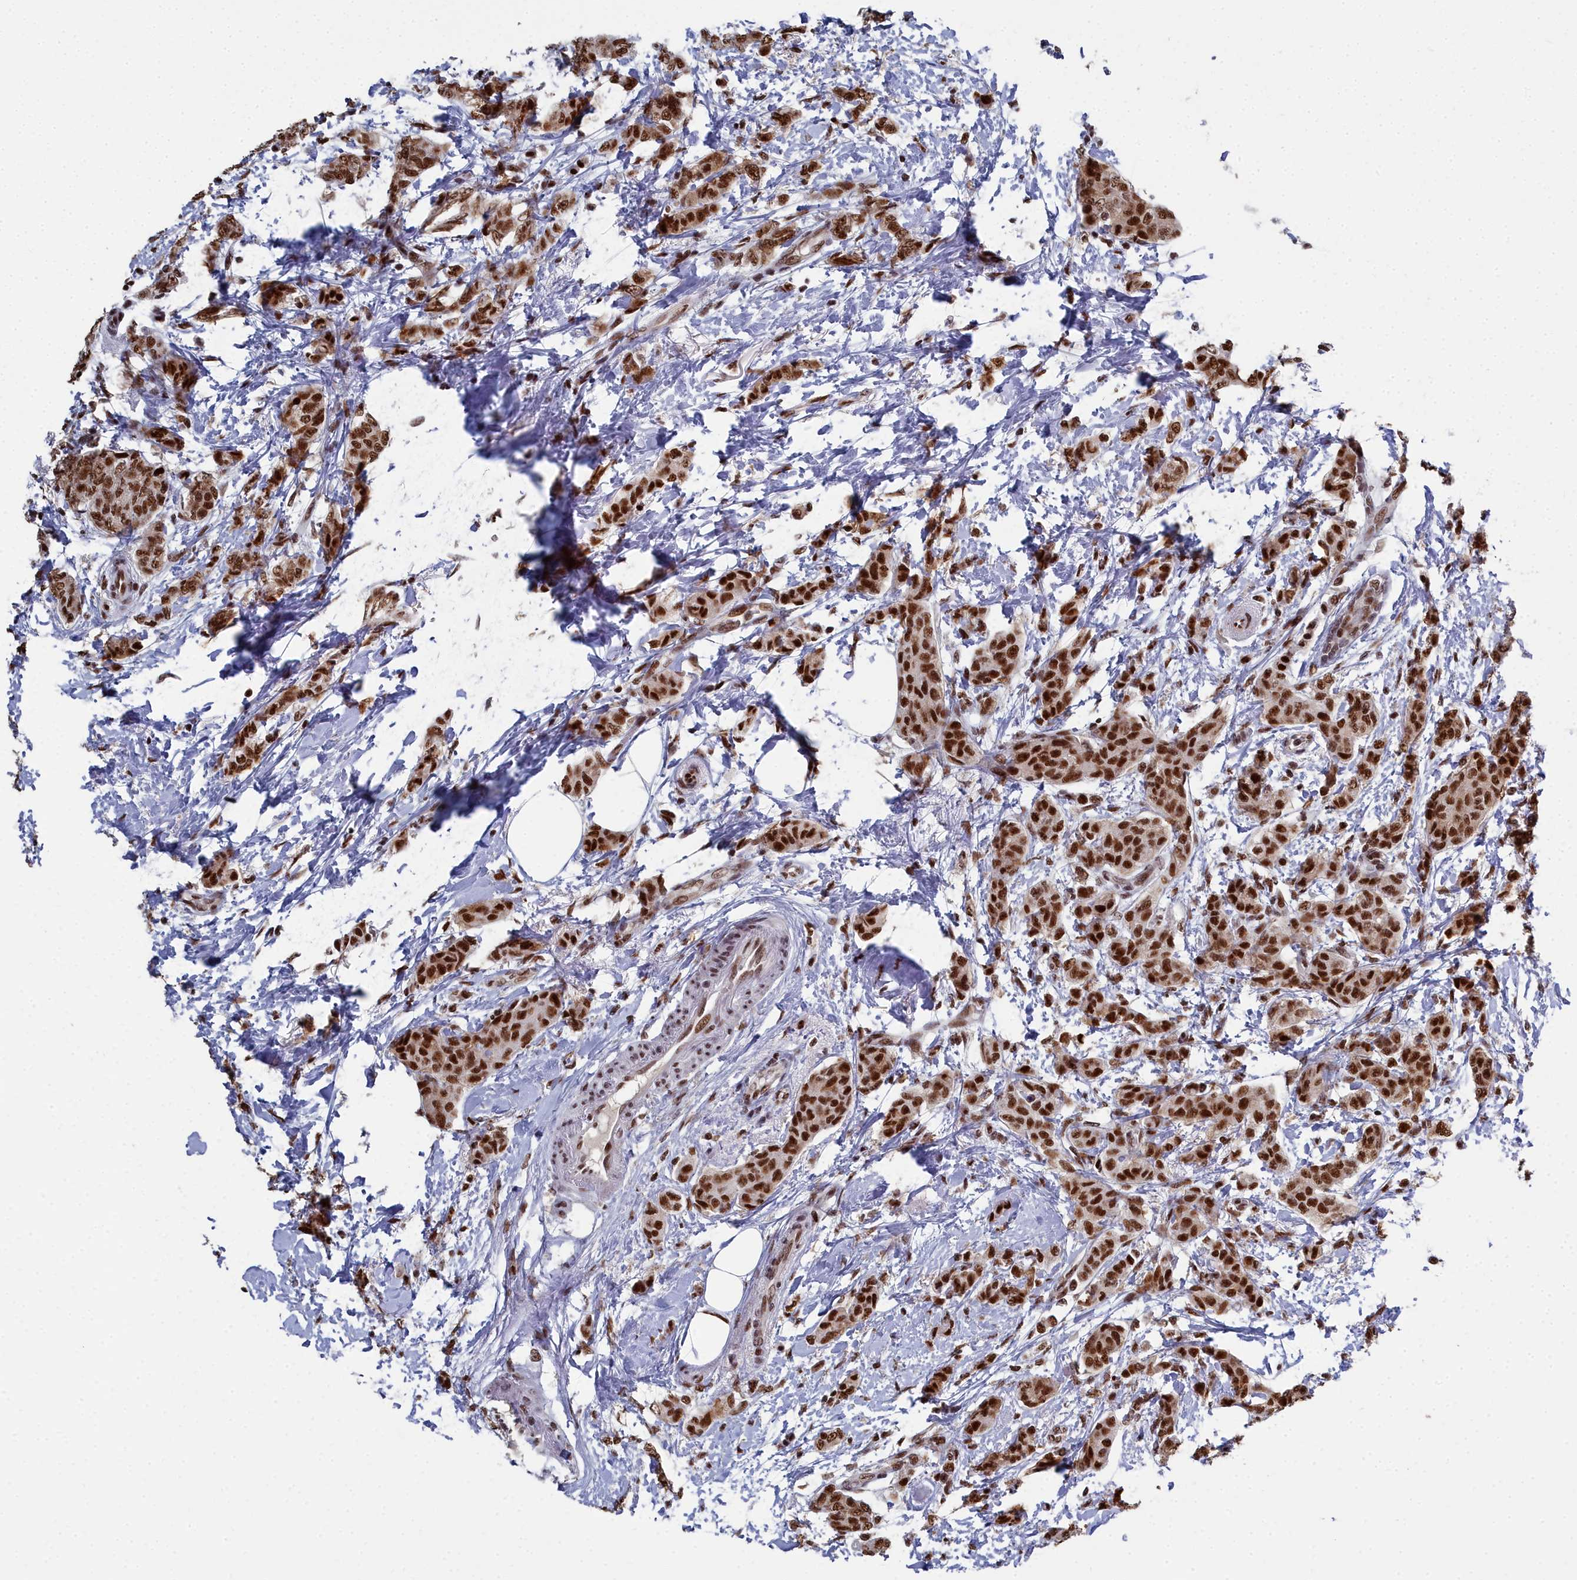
{"staining": {"intensity": "strong", "quantity": ">75%", "location": "nuclear"}, "tissue": "breast cancer", "cell_type": "Tumor cells", "image_type": "cancer", "snomed": [{"axis": "morphology", "description": "Duct carcinoma"}, {"axis": "topography", "description": "Breast"}], "caption": "A brown stain shows strong nuclear staining of a protein in human breast cancer tumor cells. The staining is performed using DAB brown chromogen to label protein expression. The nuclei are counter-stained blue using hematoxylin.", "gene": "SF3B3", "patient": {"sex": "female", "age": 72}}